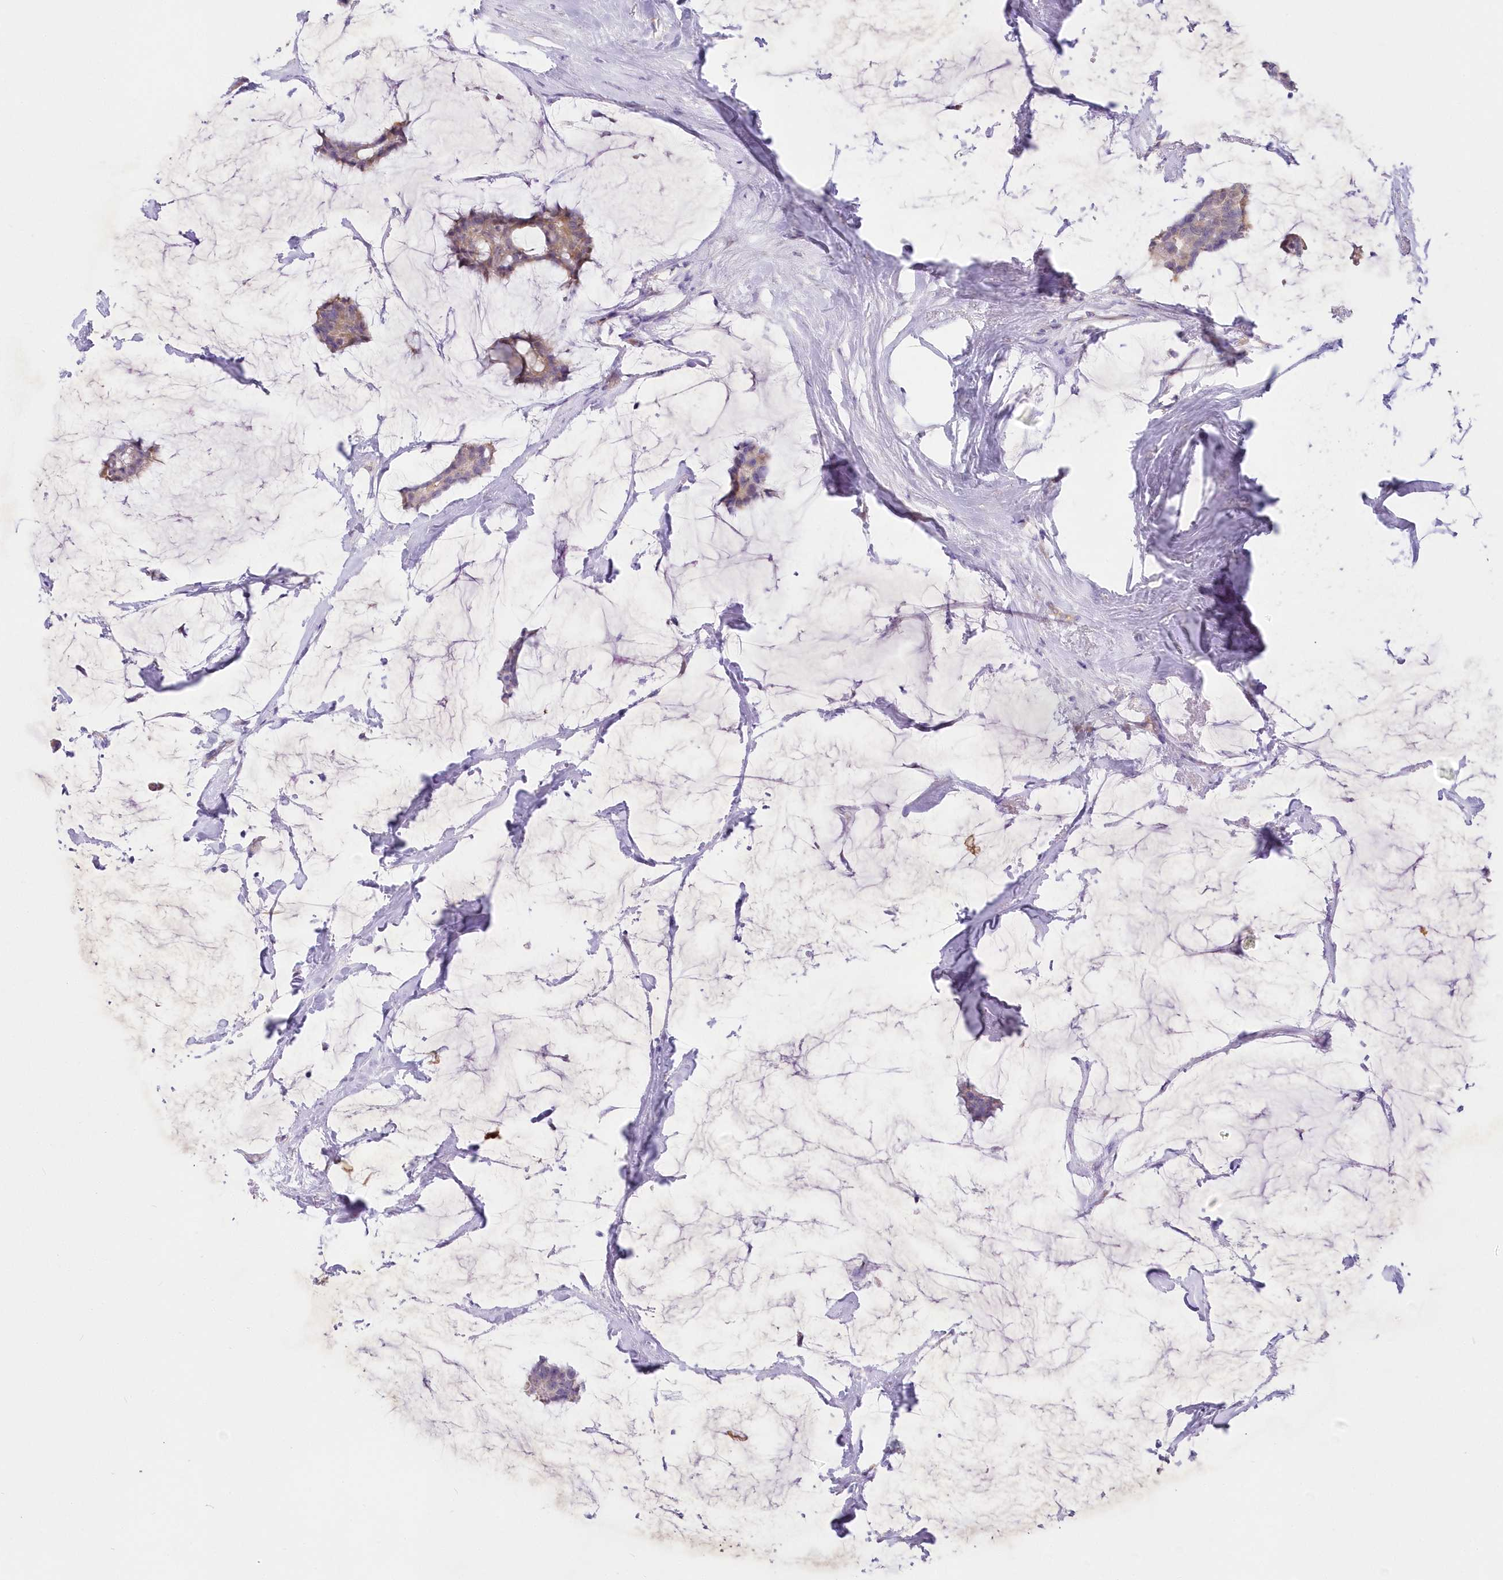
{"staining": {"intensity": "weak", "quantity": "25%-75%", "location": "cytoplasmic/membranous"}, "tissue": "breast cancer", "cell_type": "Tumor cells", "image_type": "cancer", "snomed": [{"axis": "morphology", "description": "Duct carcinoma"}, {"axis": "topography", "description": "Breast"}], "caption": "Brown immunohistochemical staining in breast infiltrating ductal carcinoma shows weak cytoplasmic/membranous staining in approximately 25%-75% of tumor cells. (DAB (3,3'-diaminobenzidine) IHC, brown staining for protein, blue staining for nuclei).", "gene": "ITSN2", "patient": {"sex": "female", "age": 93}}